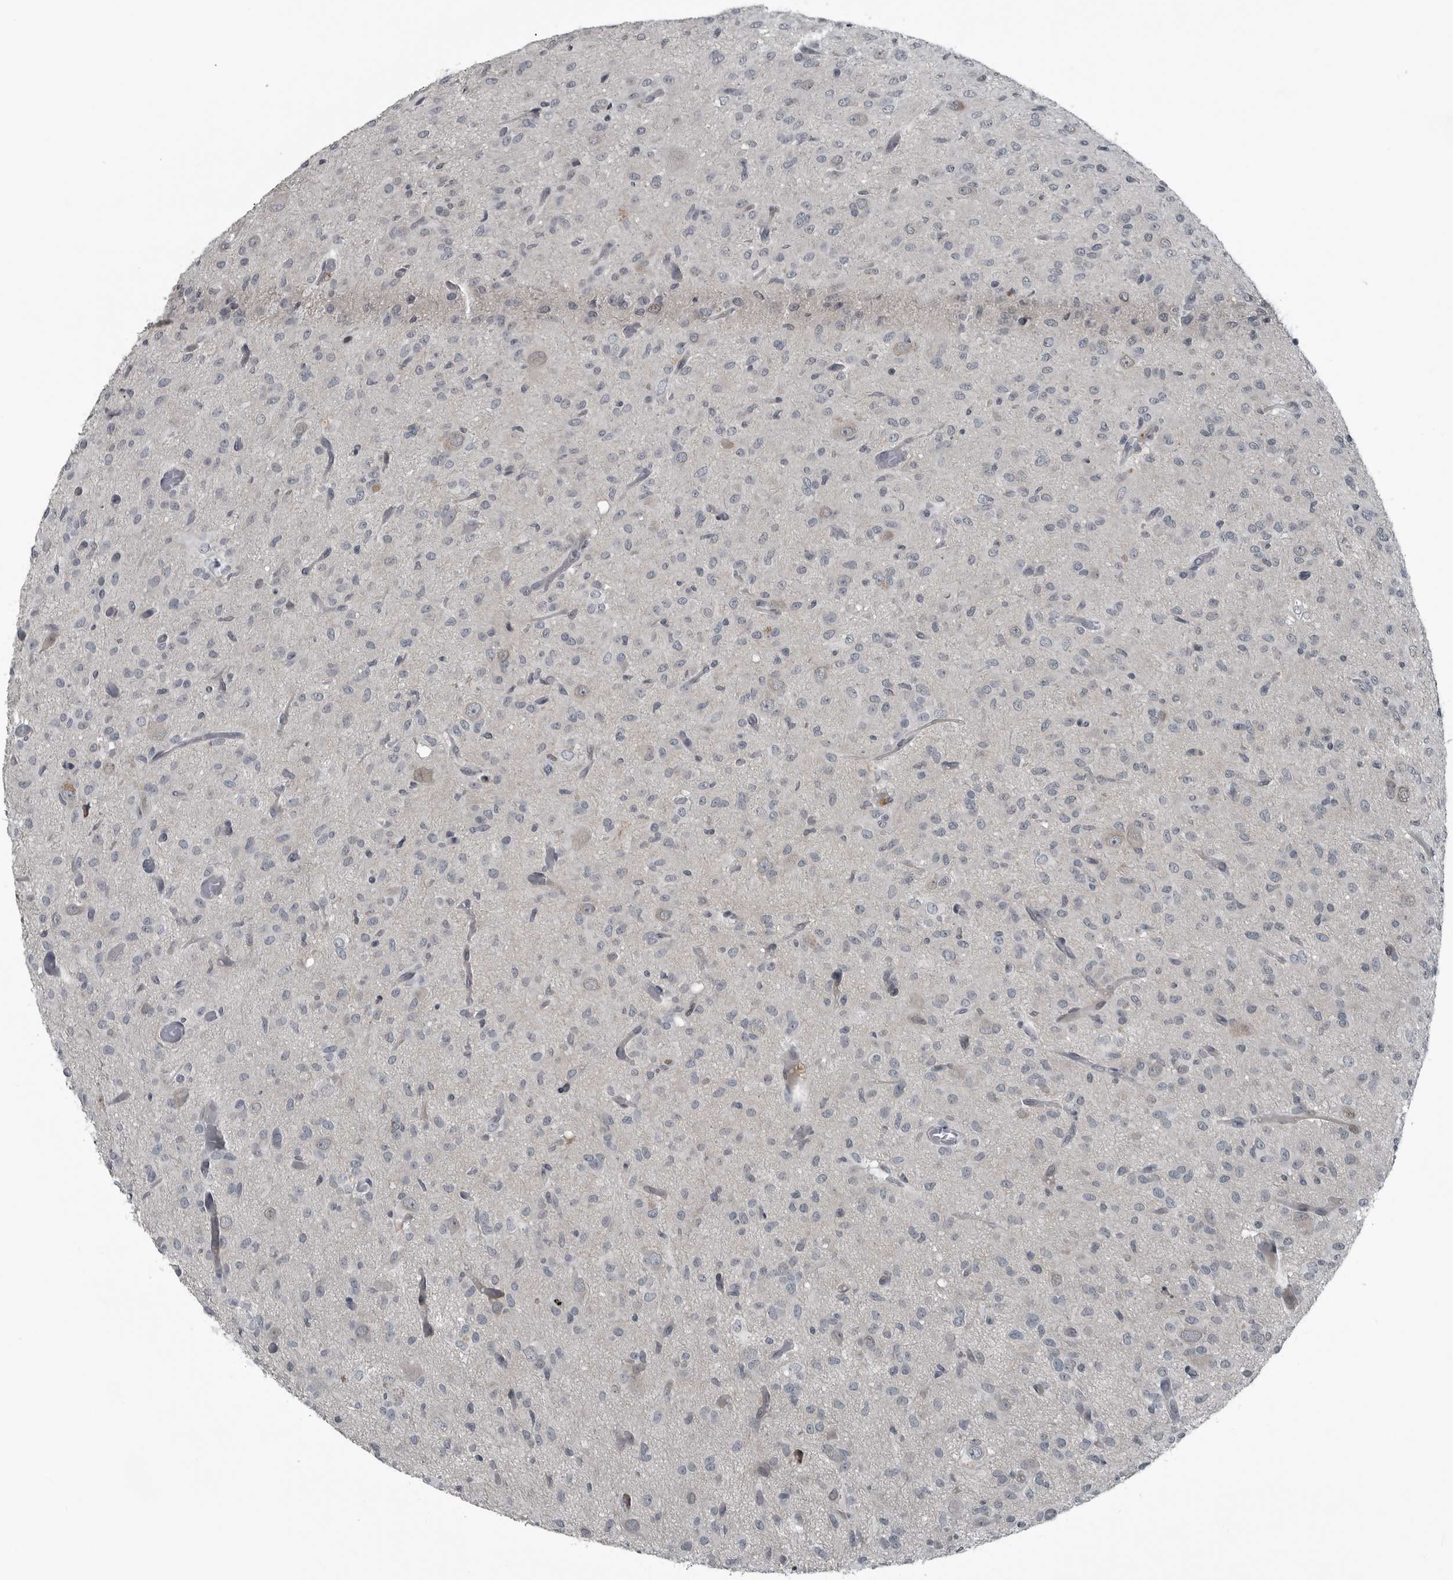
{"staining": {"intensity": "negative", "quantity": "none", "location": "none"}, "tissue": "glioma", "cell_type": "Tumor cells", "image_type": "cancer", "snomed": [{"axis": "morphology", "description": "Glioma, malignant, High grade"}, {"axis": "topography", "description": "Brain"}], "caption": "Protein analysis of glioma demonstrates no significant staining in tumor cells.", "gene": "DNAAF11", "patient": {"sex": "female", "age": 59}}